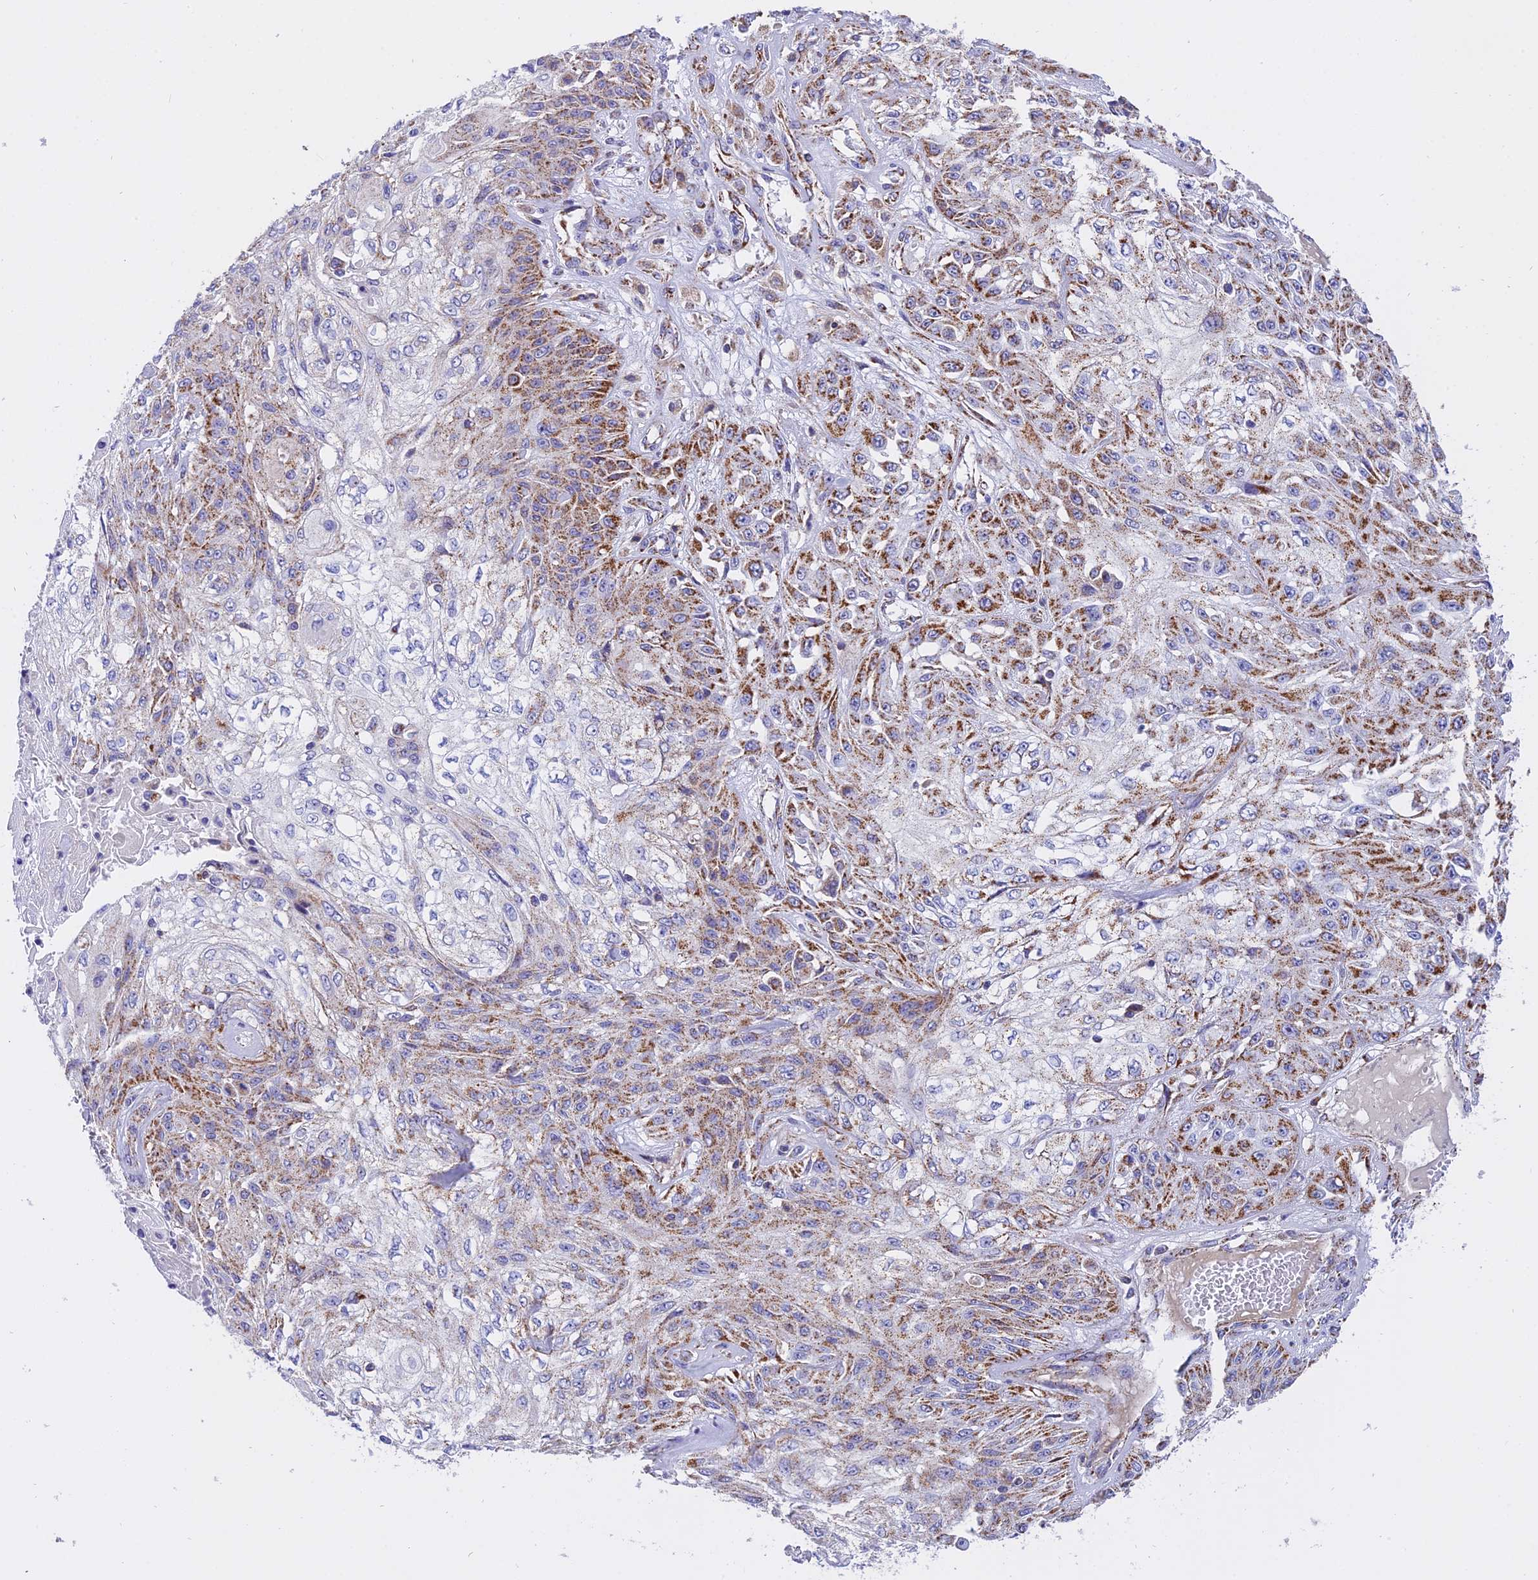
{"staining": {"intensity": "moderate", "quantity": "25%-75%", "location": "cytoplasmic/membranous"}, "tissue": "skin cancer", "cell_type": "Tumor cells", "image_type": "cancer", "snomed": [{"axis": "morphology", "description": "Squamous cell carcinoma, NOS"}, {"axis": "morphology", "description": "Squamous cell carcinoma, metastatic, NOS"}, {"axis": "topography", "description": "Skin"}, {"axis": "topography", "description": "Lymph node"}], "caption": "This image reveals immunohistochemistry (IHC) staining of metastatic squamous cell carcinoma (skin), with medium moderate cytoplasmic/membranous expression in about 25%-75% of tumor cells.", "gene": "MRPS34", "patient": {"sex": "male", "age": 75}}